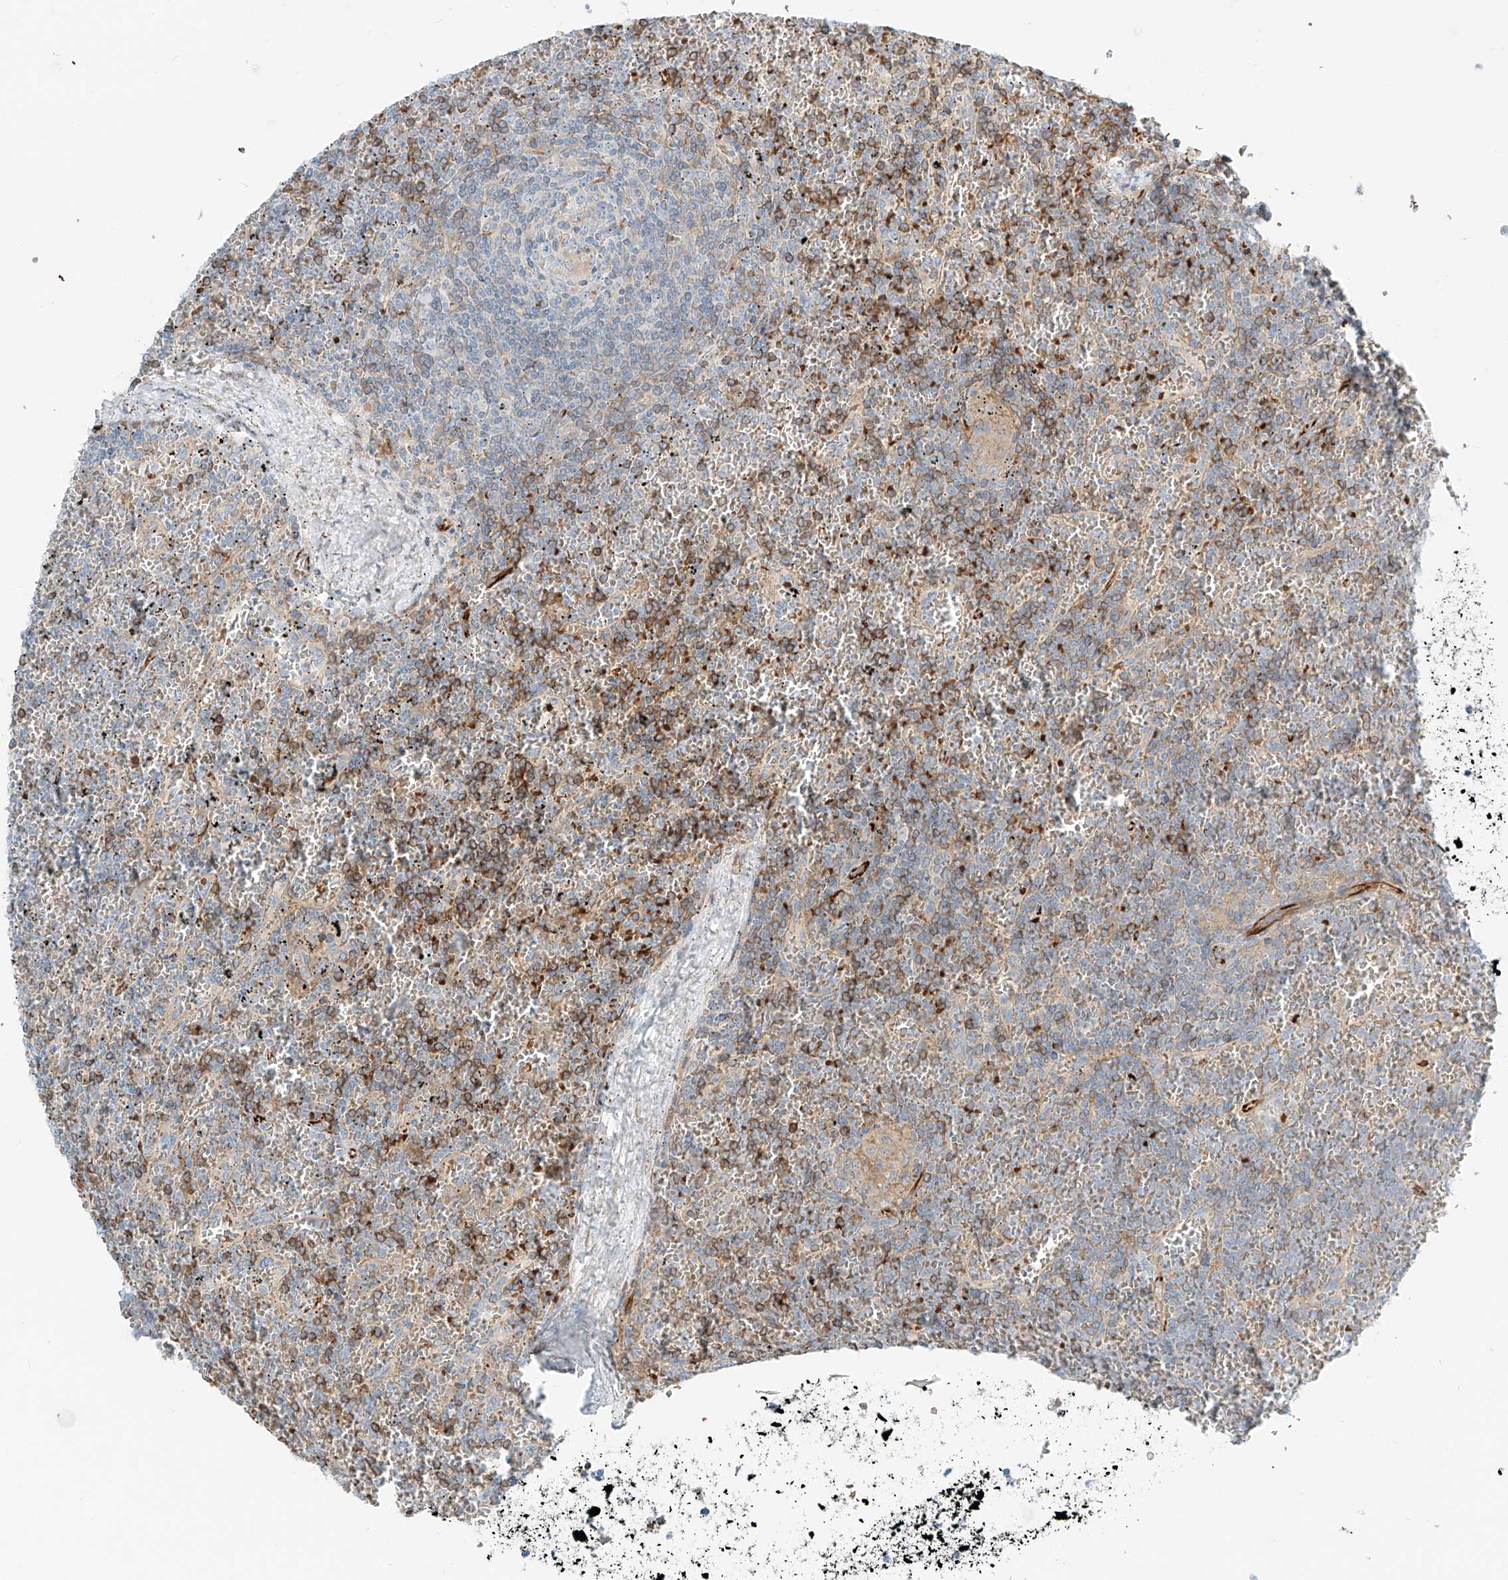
{"staining": {"intensity": "negative", "quantity": "none", "location": "none"}, "tissue": "lymphoma", "cell_type": "Tumor cells", "image_type": "cancer", "snomed": [{"axis": "morphology", "description": "Malignant lymphoma, non-Hodgkin's type, Low grade"}, {"axis": "topography", "description": "Spleen"}], "caption": "High magnification brightfield microscopy of low-grade malignant lymphoma, non-Hodgkin's type stained with DAB (brown) and counterstained with hematoxylin (blue): tumor cells show no significant staining. The staining is performed using DAB (3,3'-diaminobenzidine) brown chromogen with nuclei counter-stained in using hematoxylin.", "gene": "EIPR1", "patient": {"sex": "female", "age": 19}}